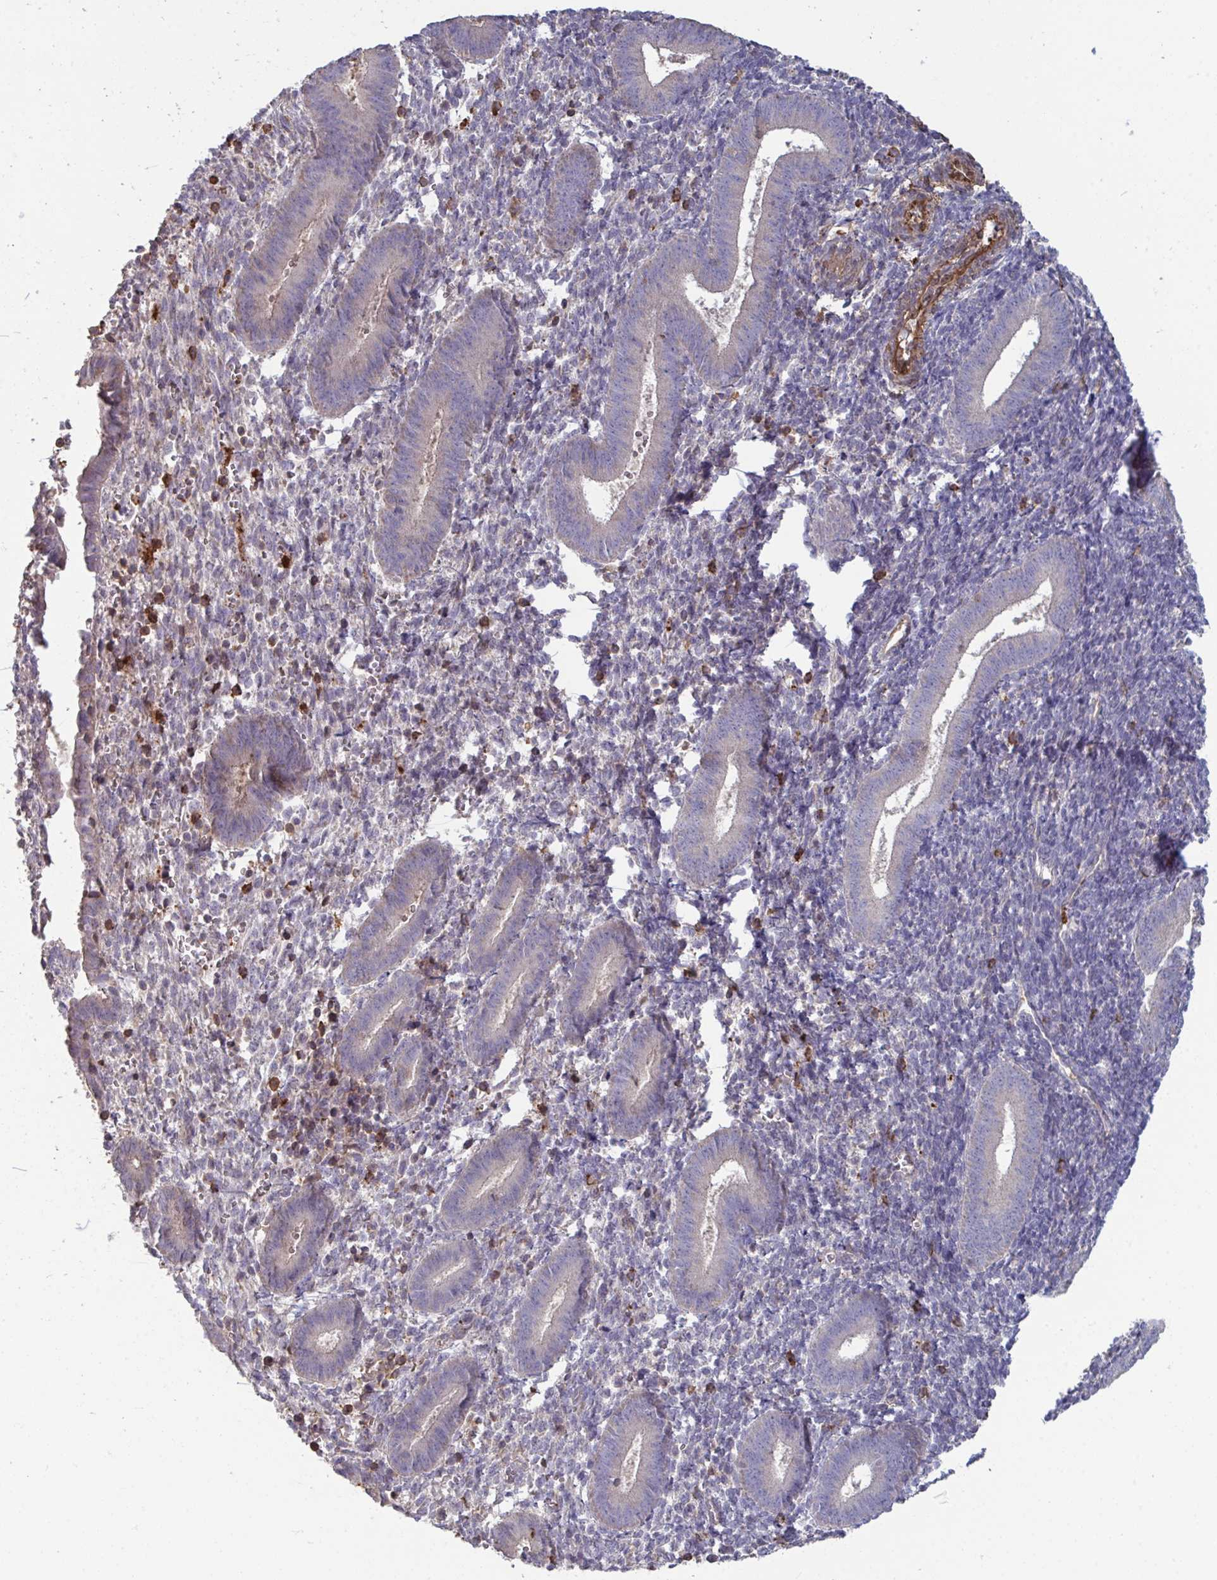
{"staining": {"intensity": "negative", "quantity": "none", "location": "none"}, "tissue": "endometrium", "cell_type": "Cells in endometrial stroma", "image_type": "normal", "snomed": [{"axis": "morphology", "description": "Normal tissue, NOS"}, {"axis": "topography", "description": "Endometrium"}], "caption": "DAB (3,3'-diaminobenzidine) immunohistochemical staining of unremarkable human endometrium exhibits no significant staining in cells in endometrial stroma.", "gene": "ISCU", "patient": {"sex": "female", "age": 25}}